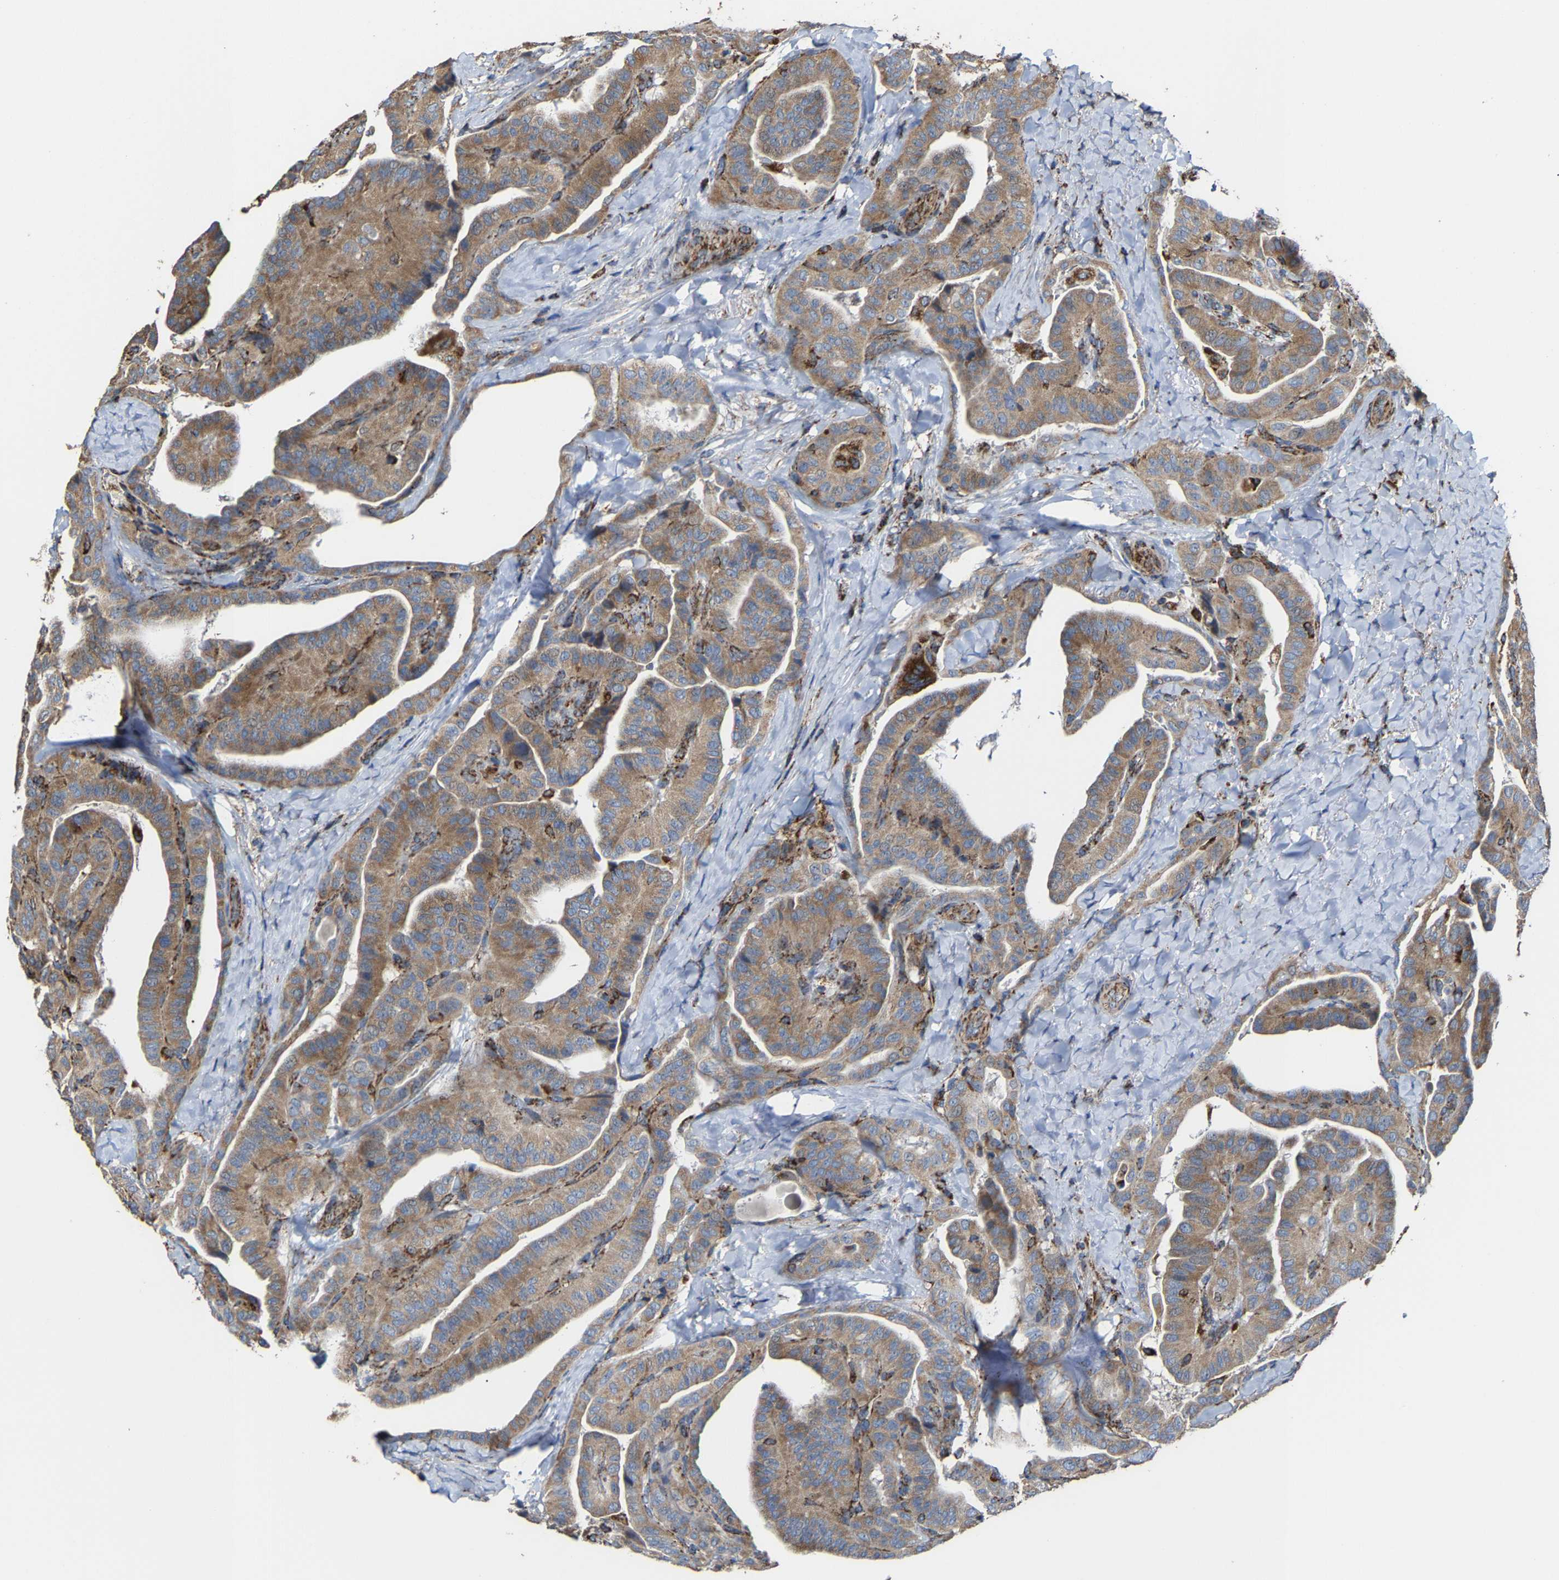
{"staining": {"intensity": "moderate", "quantity": ">75%", "location": "cytoplasmic/membranous"}, "tissue": "thyroid cancer", "cell_type": "Tumor cells", "image_type": "cancer", "snomed": [{"axis": "morphology", "description": "Papillary adenocarcinoma, NOS"}, {"axis": "topography", "description": "Thyroid gland"}], "caption": "This micrograph displays IHC staining of thyroid papillary adenocarcinoma, with medium moderate cytoplasmic/membranous expression in about >75% of tumor cells.", "gene": "NDUFV3", "patient": {"sex": "male", "age": 77}}